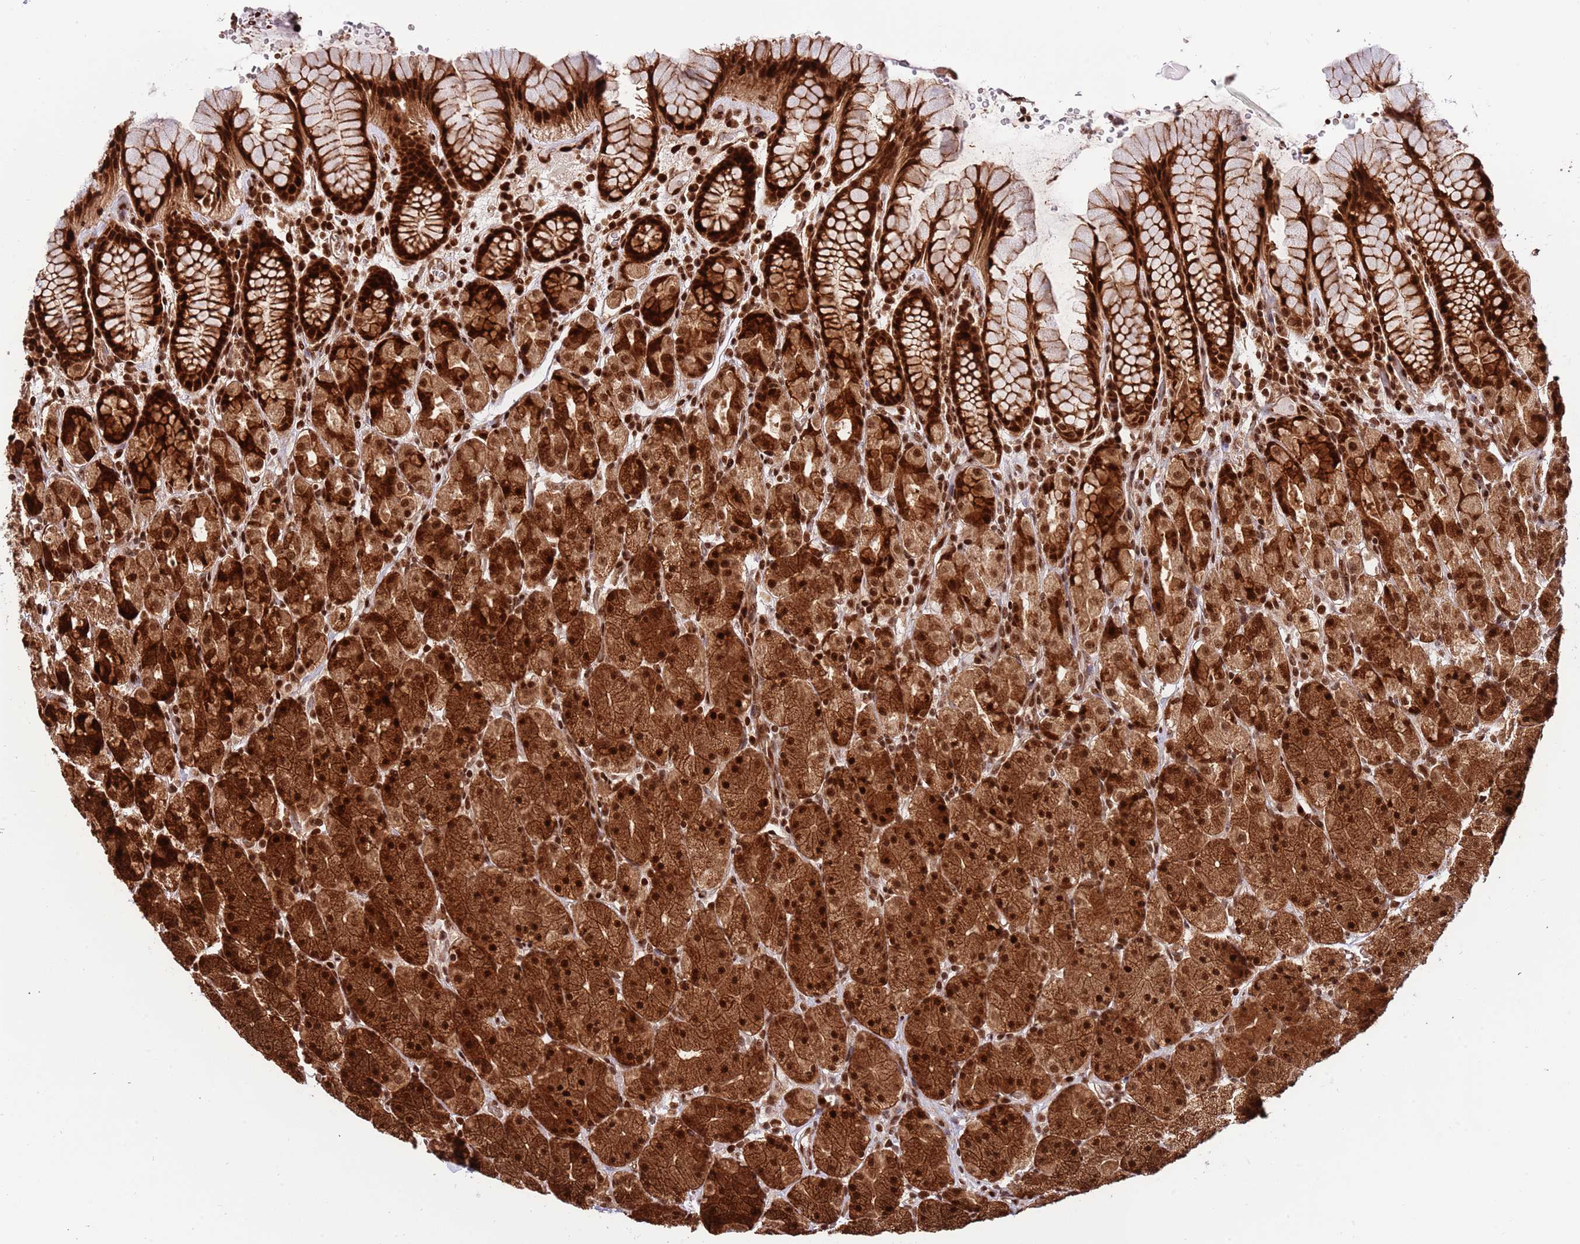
{"staining": {"intensity": "strong", "quantity": ">75%", "location": "cytoplasmic/membranous,nuclear"}, "tissue": "stomach", "cell_type": "Glandular cells", "image_type": "normal", "snomed": [{"axis": "morphology", "description": "Normal tissue, NOS"}, {"axis": "topography", "description": "Stomach, upper"}, {"axis": "topography", "description": "Stomach"}], "caption": "Immunohistochemistry (DAB) staining of unremarkable human stomach demonstrates strong cytoplasmic/membranous,nuclear protein expression in approximately >75% of glandular cells.", "gene": "RIF1", "patient": {"sex": "male", "age": 62}}